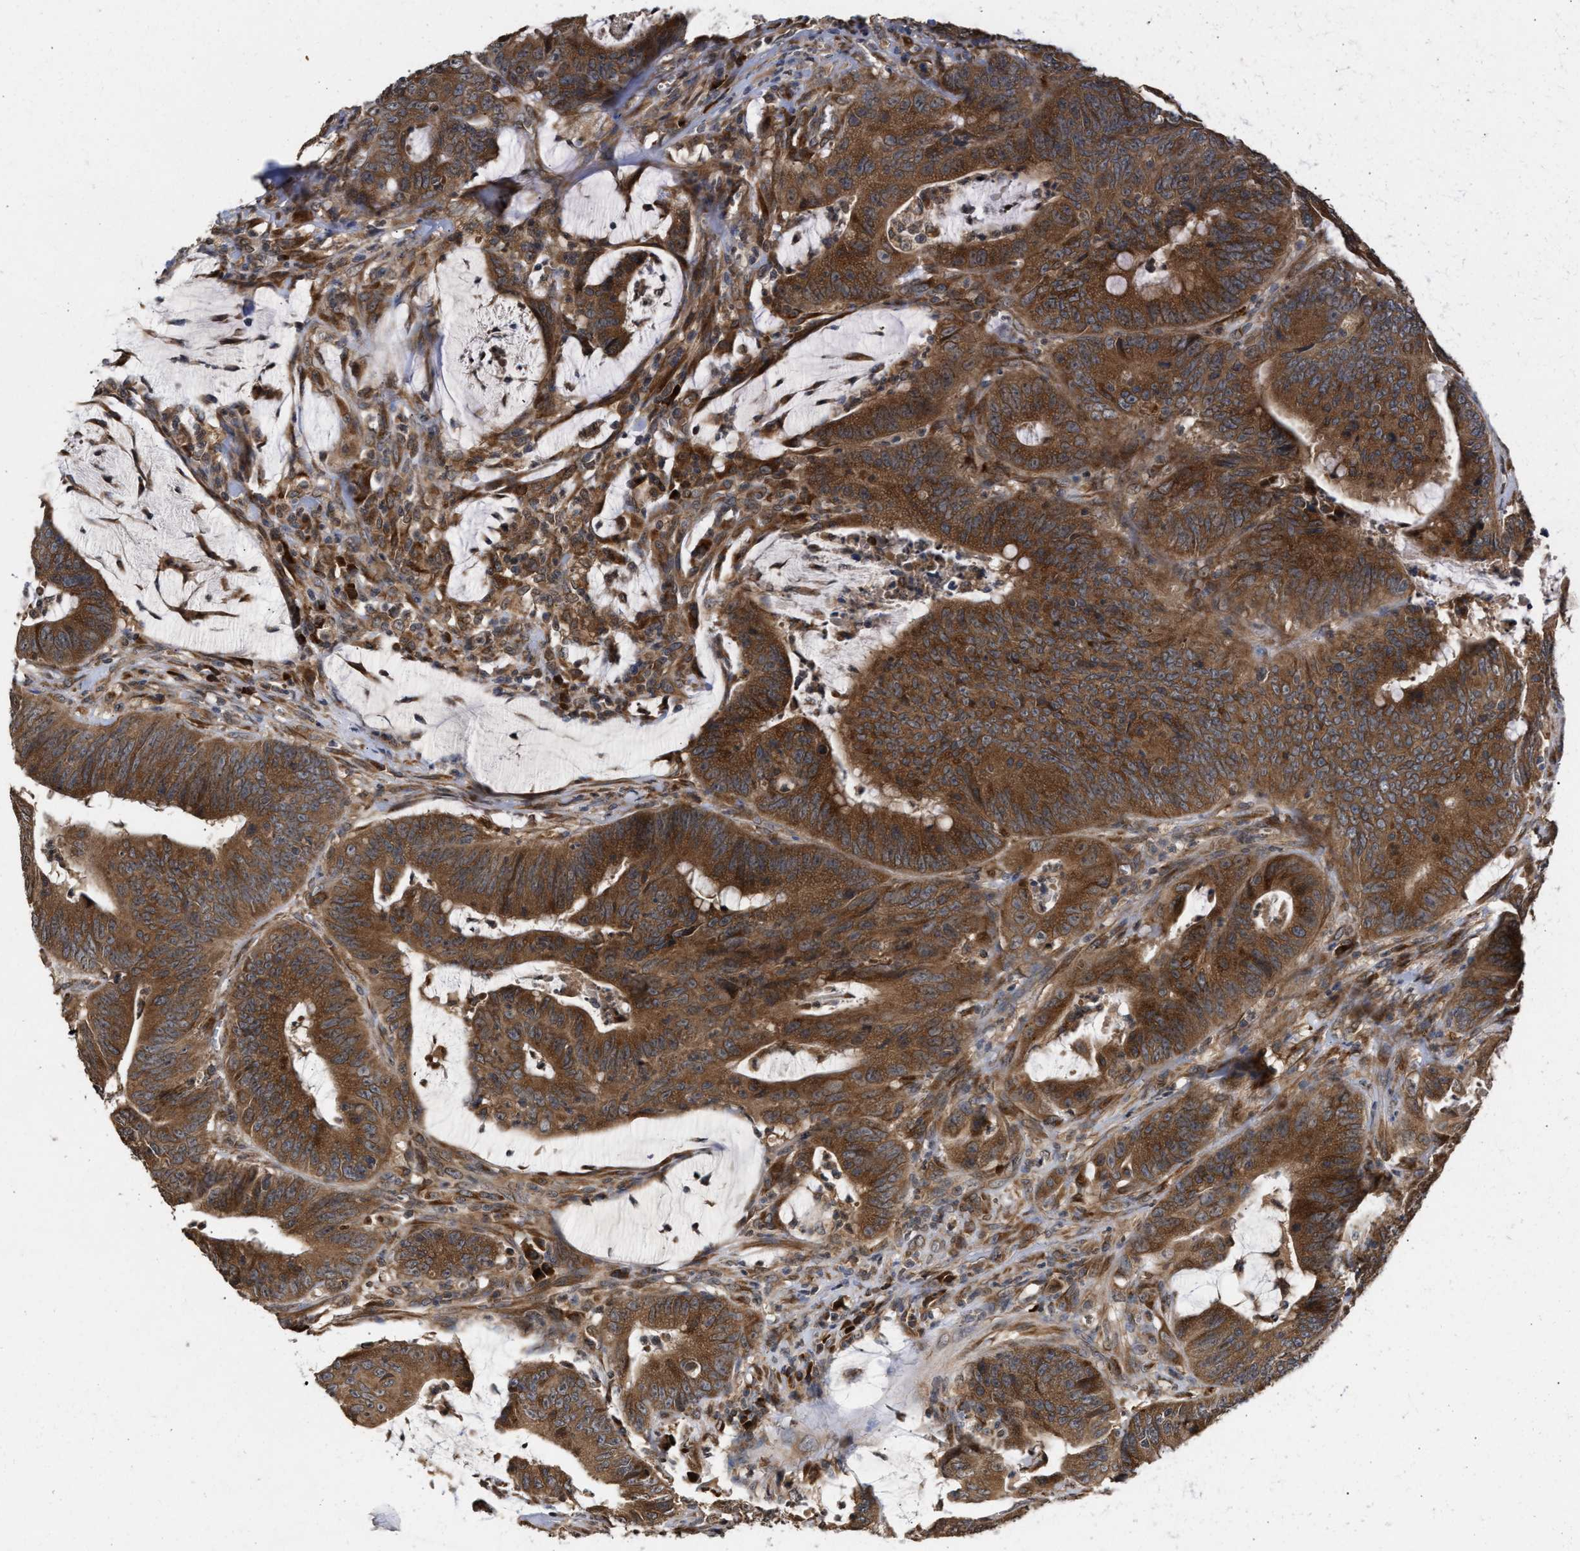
{"staining": {"intensity": "strong", "quantity": ">75%", "location": "cytoplasmic/membranous"}, "tissue": "colorectal cancer", "cell_type": "Tumor cells", "image_type": "cancer", "snomed": [{"axis": "morphology", "description": "Adenocarcinoma, NOS"}, {"axis": "topography", "description": "Colon"}], "caption": "Colorectal adenocarcinoma tissue displays strong cytoplasmic/membranous positivity in about >75% of tumor cells The protein of interest is shown in brown color, while the nuclei are stained blue.", "gene": "SAR1A", "patient": {"sex": "male", "age": 45}}